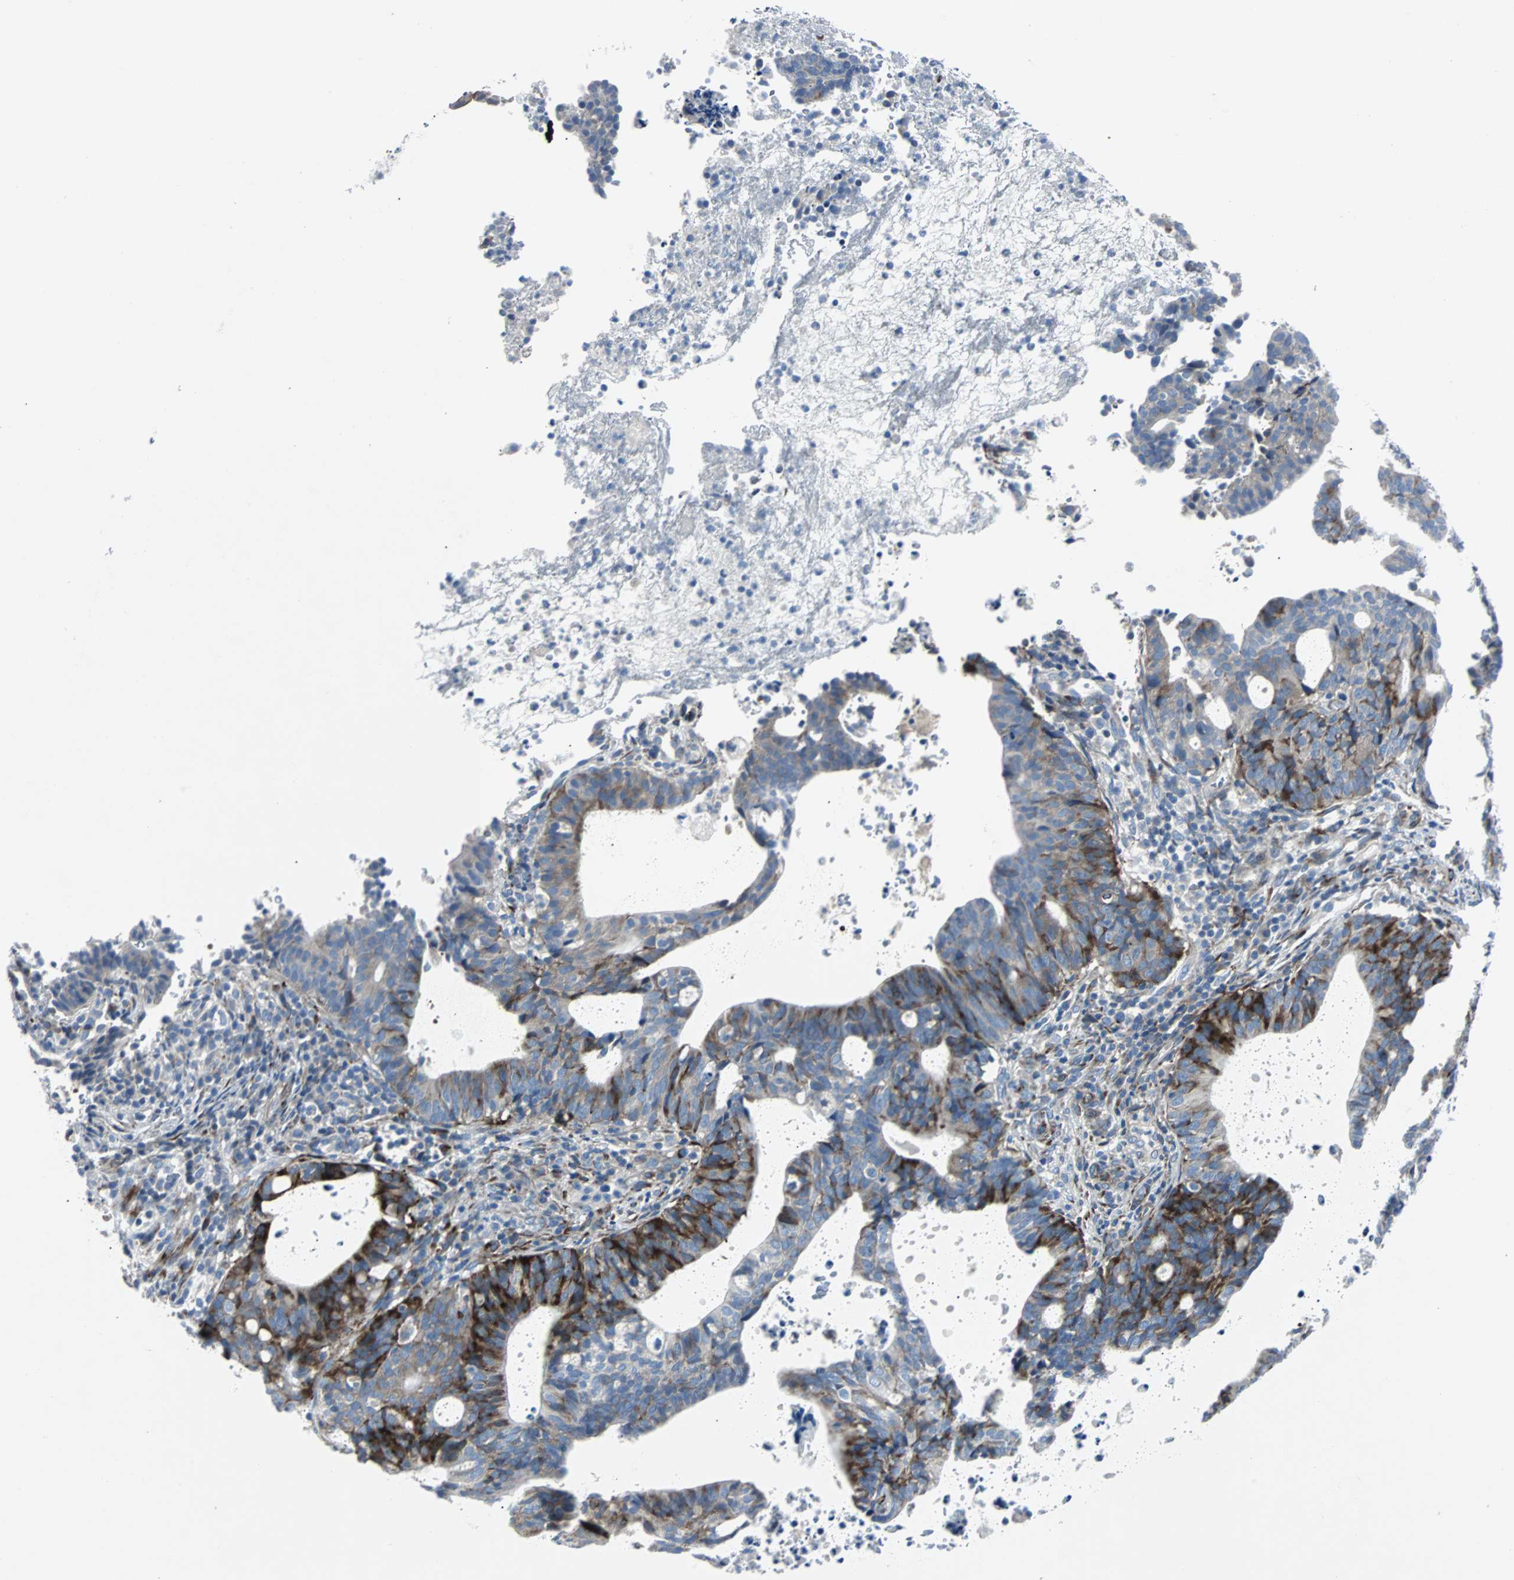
{"staining": {"intensity": "strong", "quantity": "25%-75%", "location": "cytoplasmic/membranous"}, "tissue": "endometrial cancer", "cell_type": "Tumor cells", "image_type": "cancer", "snomed": [{"axis": "morphology", "description": "Adenocarcinoma, NOS"}, {"axis": "topography", "description": "Uterus"}], "caption": "This histopathology image shows IHC staining of human endometrial cancer, with high strong cytoplasmic/membranous expression in approximately 25%-75% of tumor cells.", "gene": "BBC3", "patient": {"sex": "female", "age": 83}}